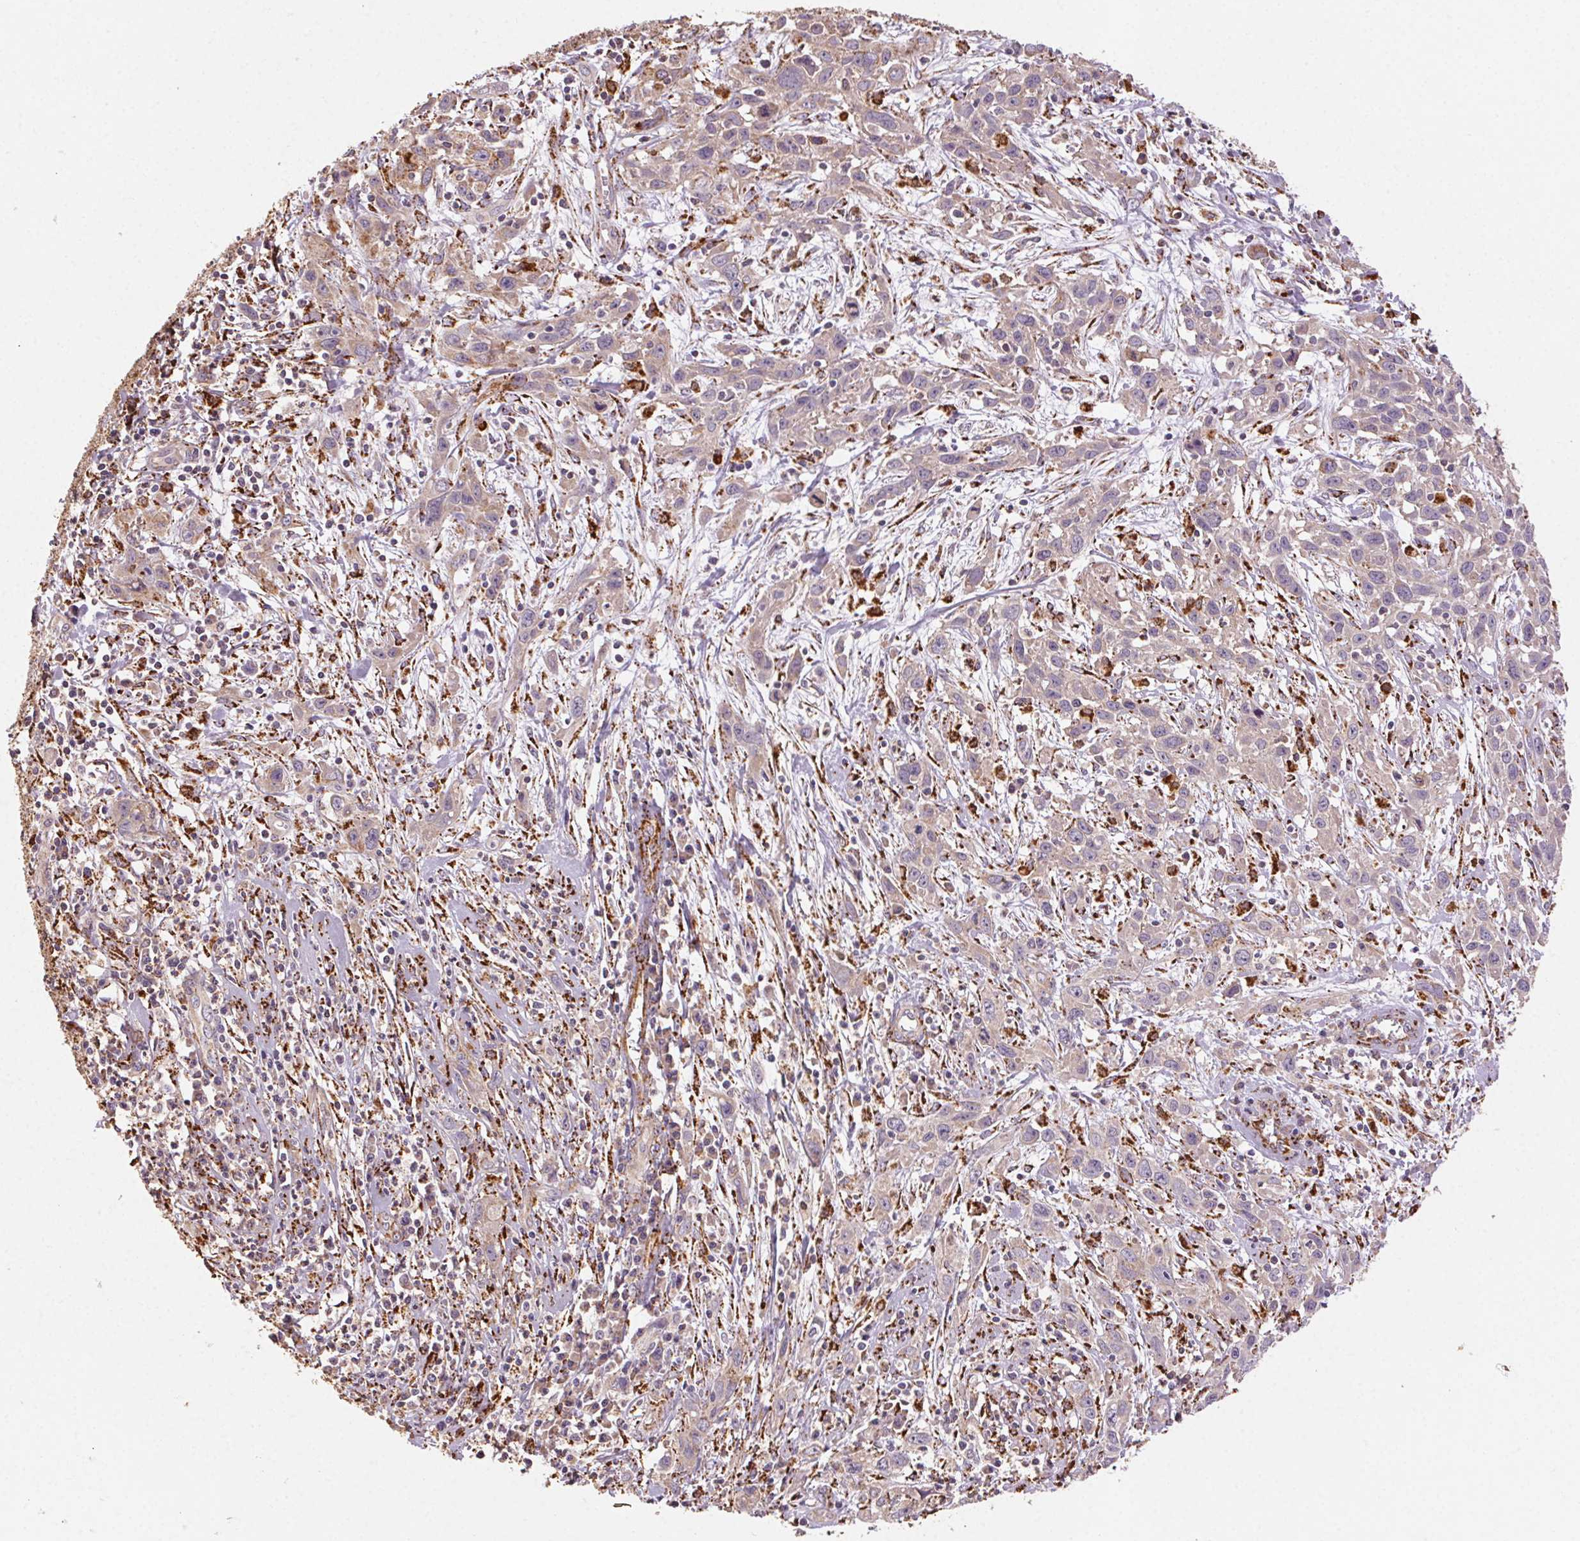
{"staining": {"intensity": "weak", "quantity": "<25%", "location": "cytoplasmic/membranous"}, "tissue": "cervical cancer", "cell_type": "Tumor cells", "image_type": "cancer", "snomed": [{"axis": "morphology", "description": "Squamous cell carcinoma, NOS"}, {"axis": "topography", "description": "Cervix"}], "caption": "Micrograph shows no significant protein positivity in tumor cells of cervical cancer.", "gene": "FNBP1L", "patient": {"sex": "female", "age": 38}}